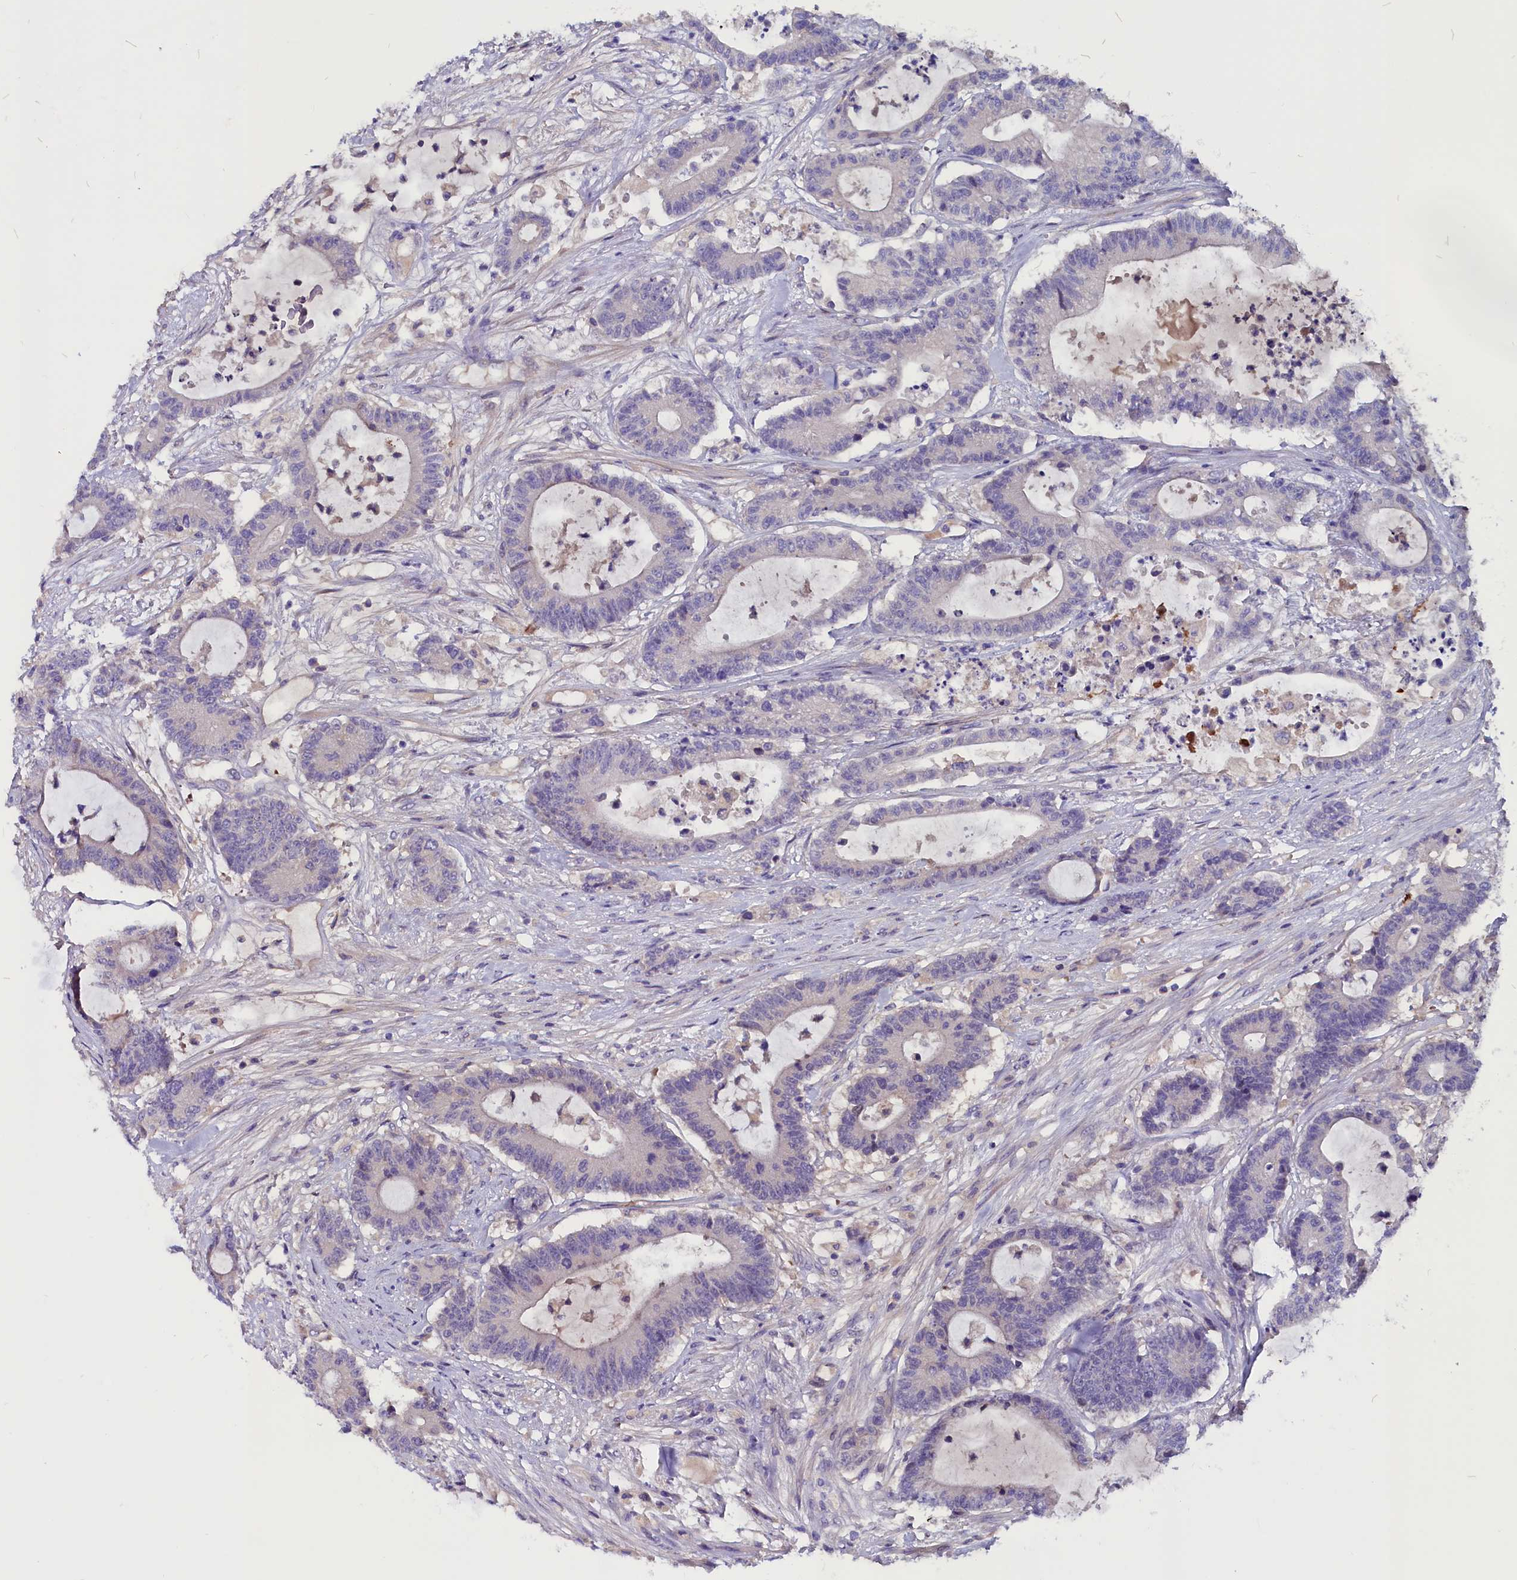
{"staining": {"intensity": "negative", "quantity": "none", "location": "none"}, "tissue": "colorectal cancer", "cell_type": "Tumor cells", "image_type": "cancer", "snomed": [{"axis": "morphology", "description": "Adenocarcinoma, NOS"}, {"axis": "topography", "description": "Colon"}], "caption": "Tumor cells show no significant staining in colorectal adenocarcinoma.", "gene": "CCBE1", "patient": {"sex": "female", "age": 84}}